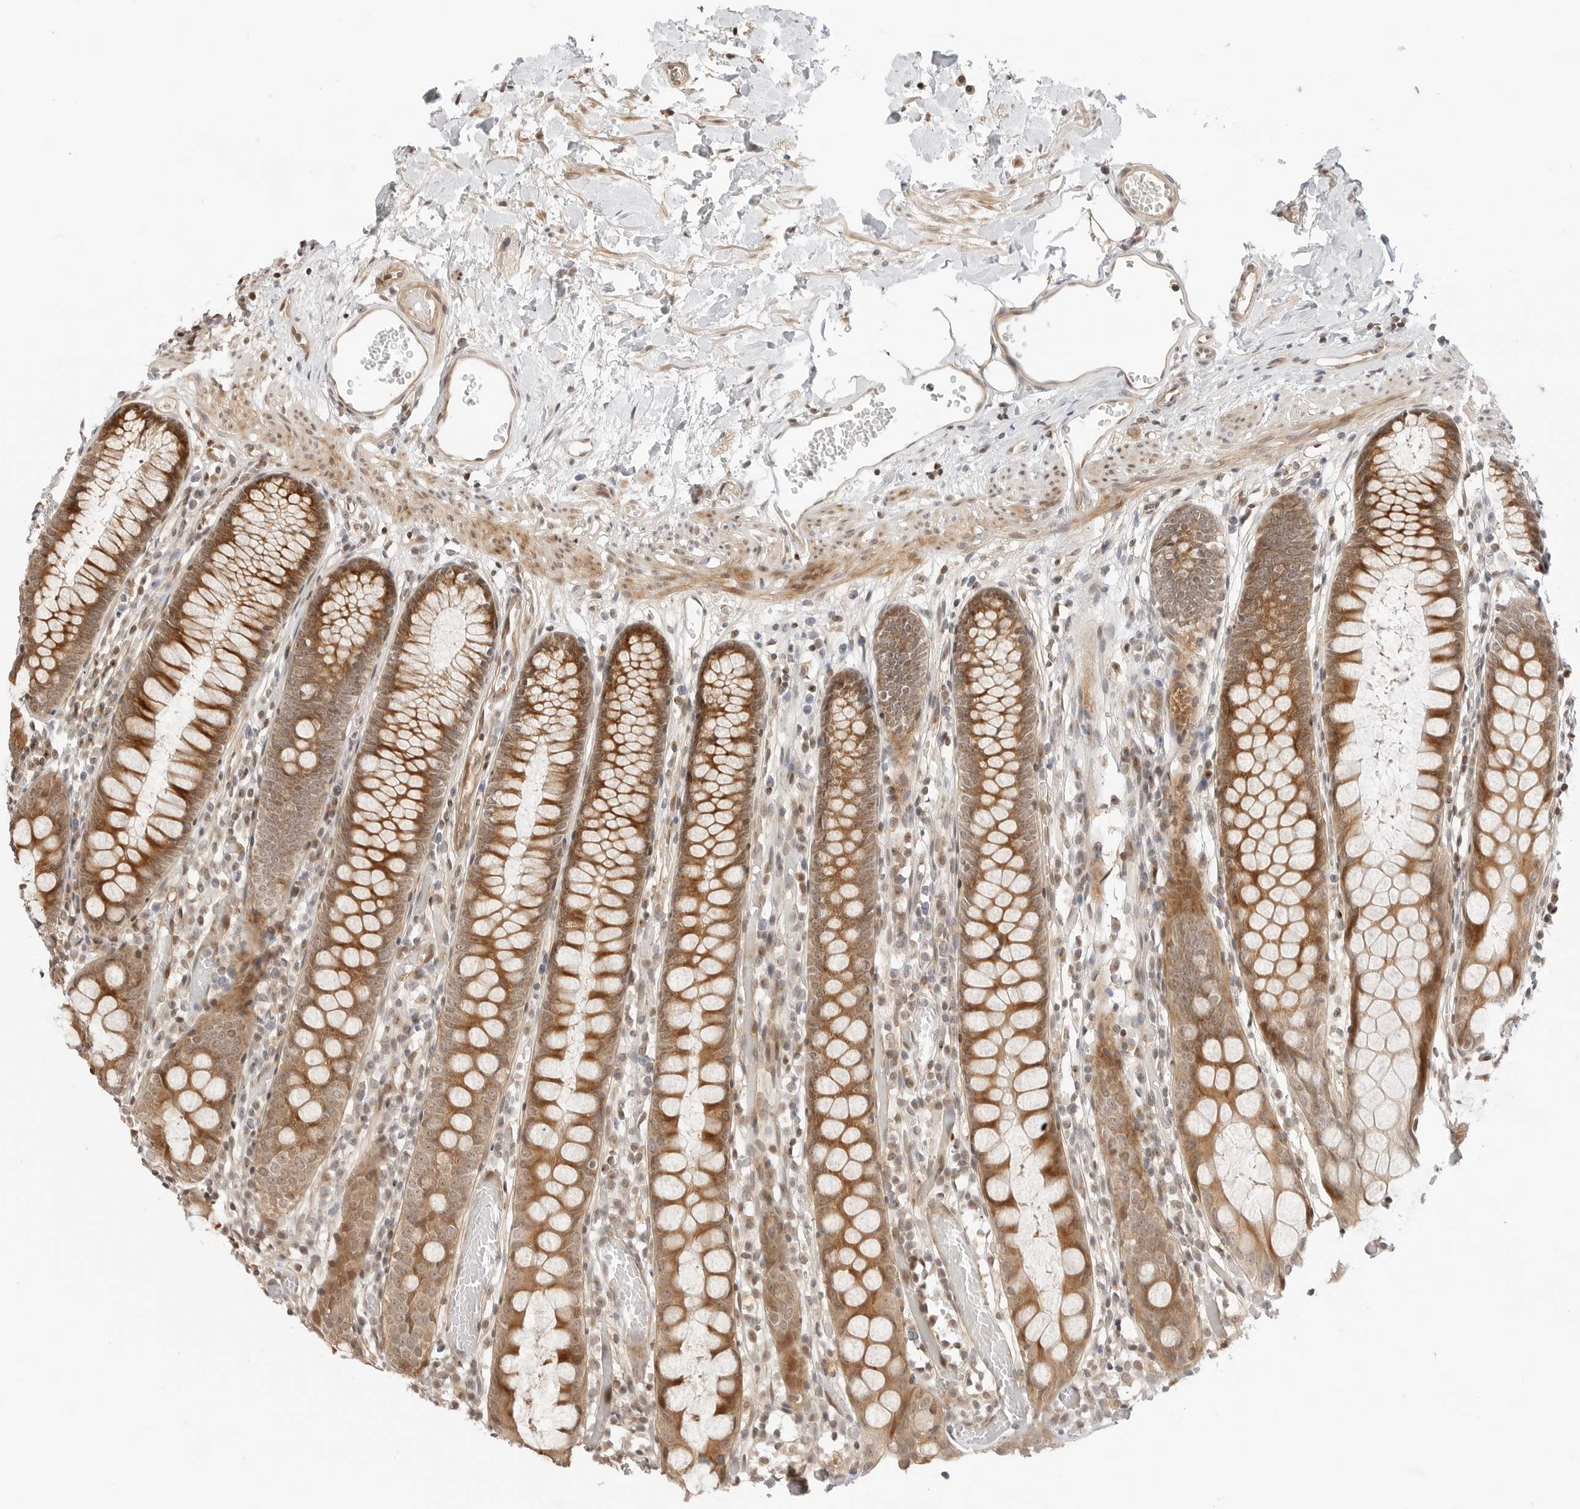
{"staining": {"intensity": "moderate", "quantity": ">75%", "location": "cytoplasmic/membranous"}, "tissue": "colon", "cell_type": "Endothelial cells", "image_type": "normal", "snomed": [{"axis": "morphology", "description": "Normal tissue, NOS"}, {"axis": "topography", "description": "Colon"}], "caption": "High-power microscopy captured an immunohistochemistry (IHC) micrograph of benign colon, revealing moderate cytoplasmic/membranous expression in about >75% of endothelial cells.", "gene": "GEM", "patient": {"sex": "male", "age": 14}}